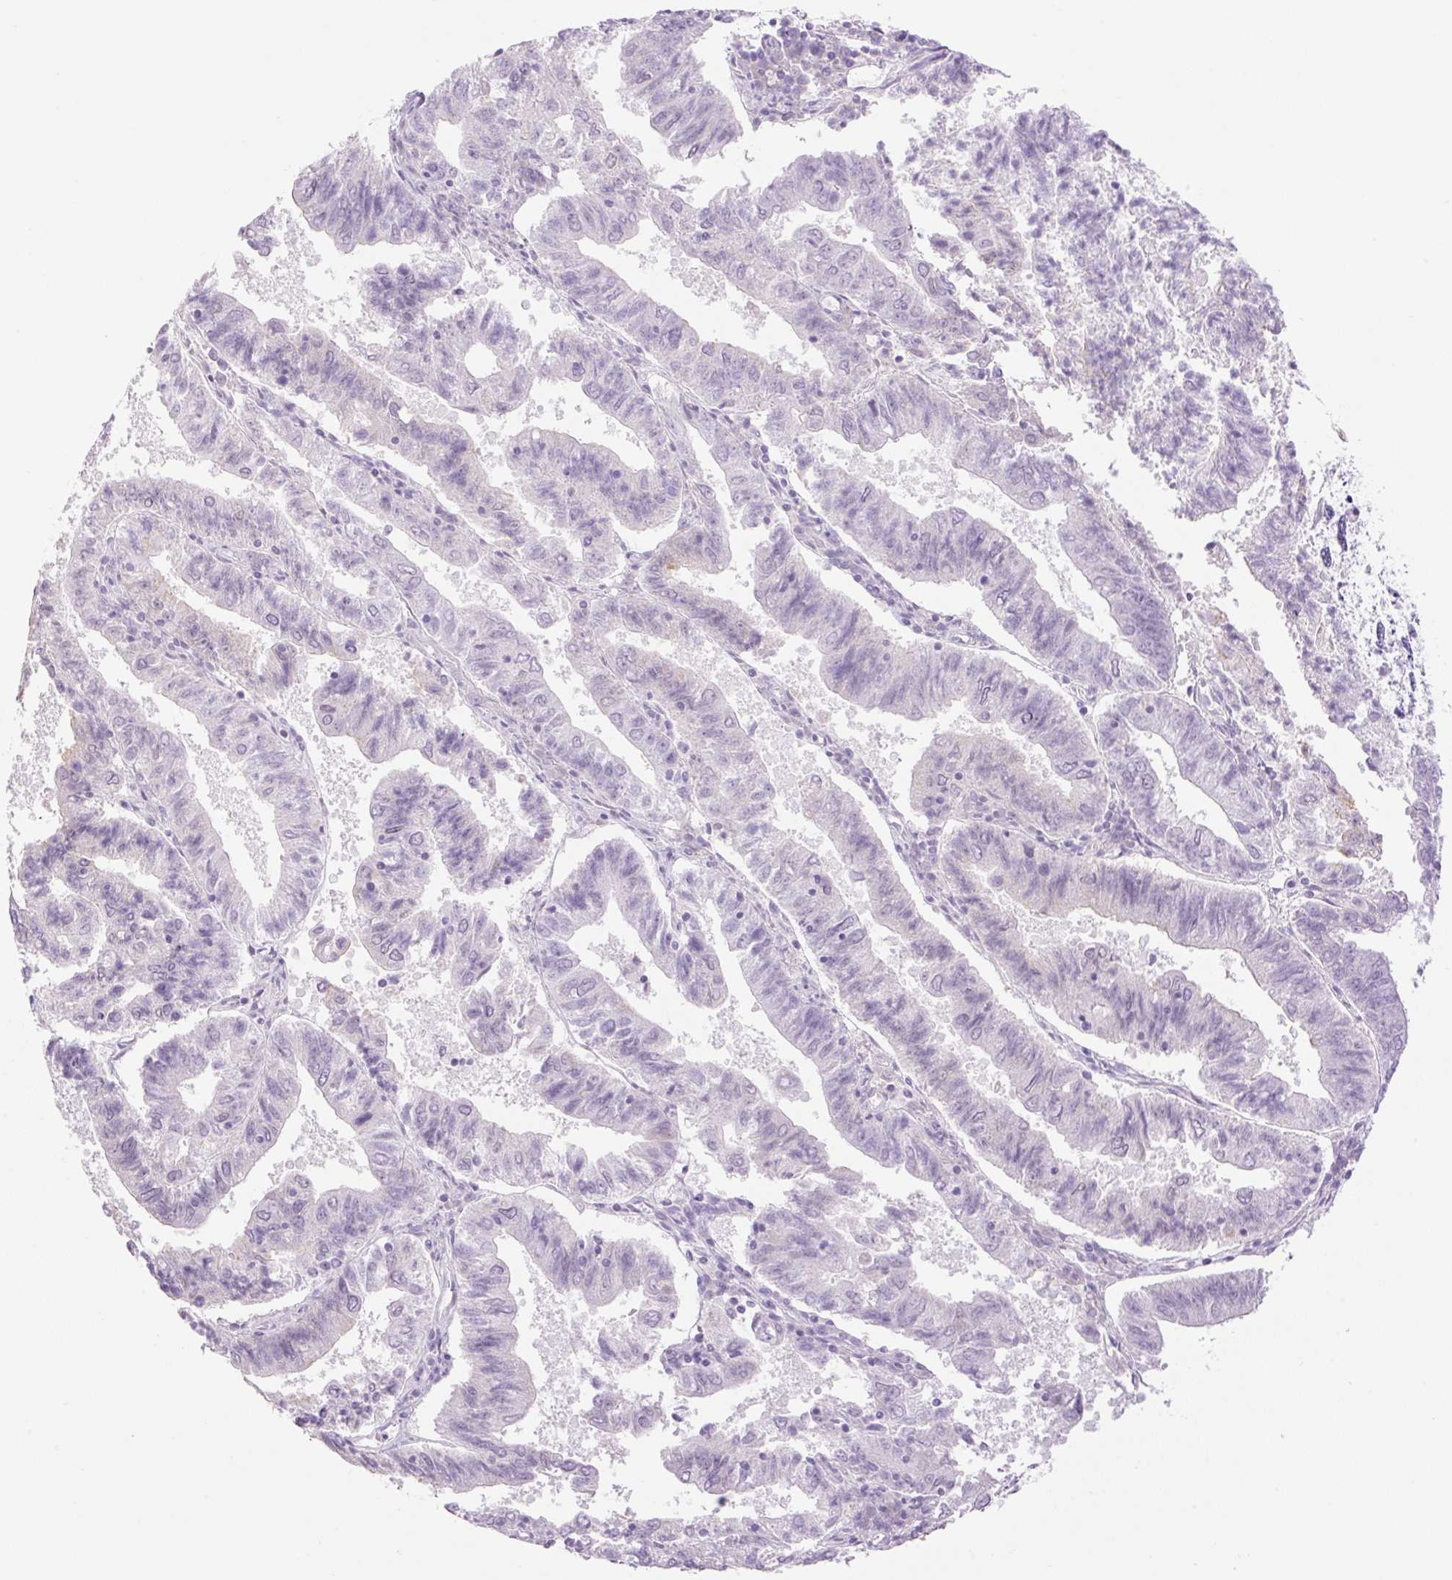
{"staining": {"intensity": "negative", "quantity": "none", "location": "none"}, "tissue": "endometrial cancer", "cell_type": "Tumor cells", "image_type": "cancer", "snomed": [{"axis": "morphology", "description": "Adenocarcinoma, NOS"}, {"axis": "topography", "description": "Endometrium"}], "caption": "This image is of endometrial cancer stained with immunohistochemistry (IHC) to label a protein in brown with the nuclei are counter-stained blue. There is no staining in tumor cells. Nuclei are stained in blue.", "gene": "SP140L", "patient": {"sex": "female", "age": 82}}